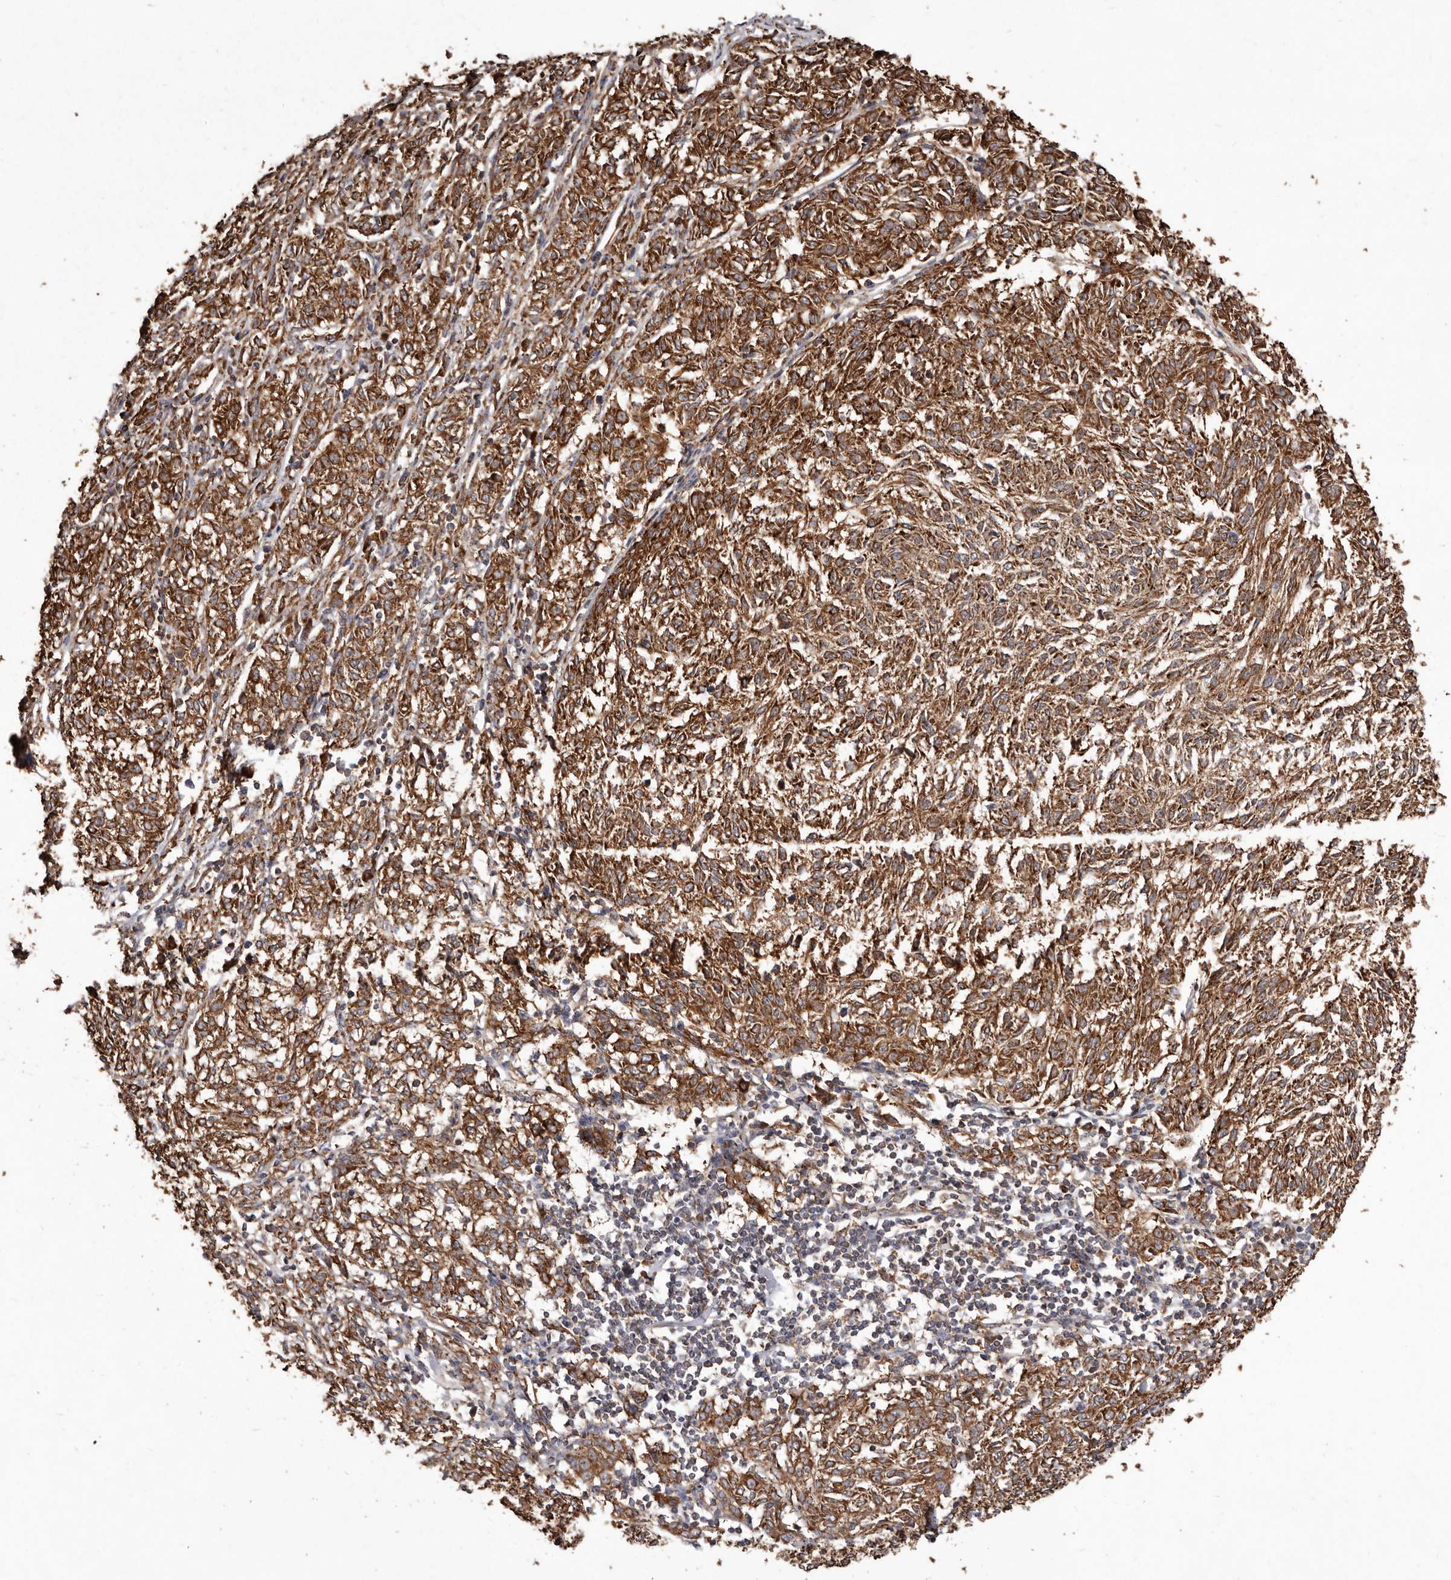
{"staining": {"intensity": "moderate", "quantity": ">75%", "location": "cytoplasmic/membranous"}, "tissue": "melanoma", "cell_type": "Tumor cells", "image_type": "cancer", "snomed": [{"axis": "morphology", "description": "Malignant melanoma, NOS"}, {"axis": "topography", "description": "Skin"}], "caption": "Malignant melanoma stained with a brown dye shows moderate cytoplasmic/membranous positive expression in about >75% of tumor cells.", "gene": "STEAP2", "patient": {"sex": "female", "age": 72}}